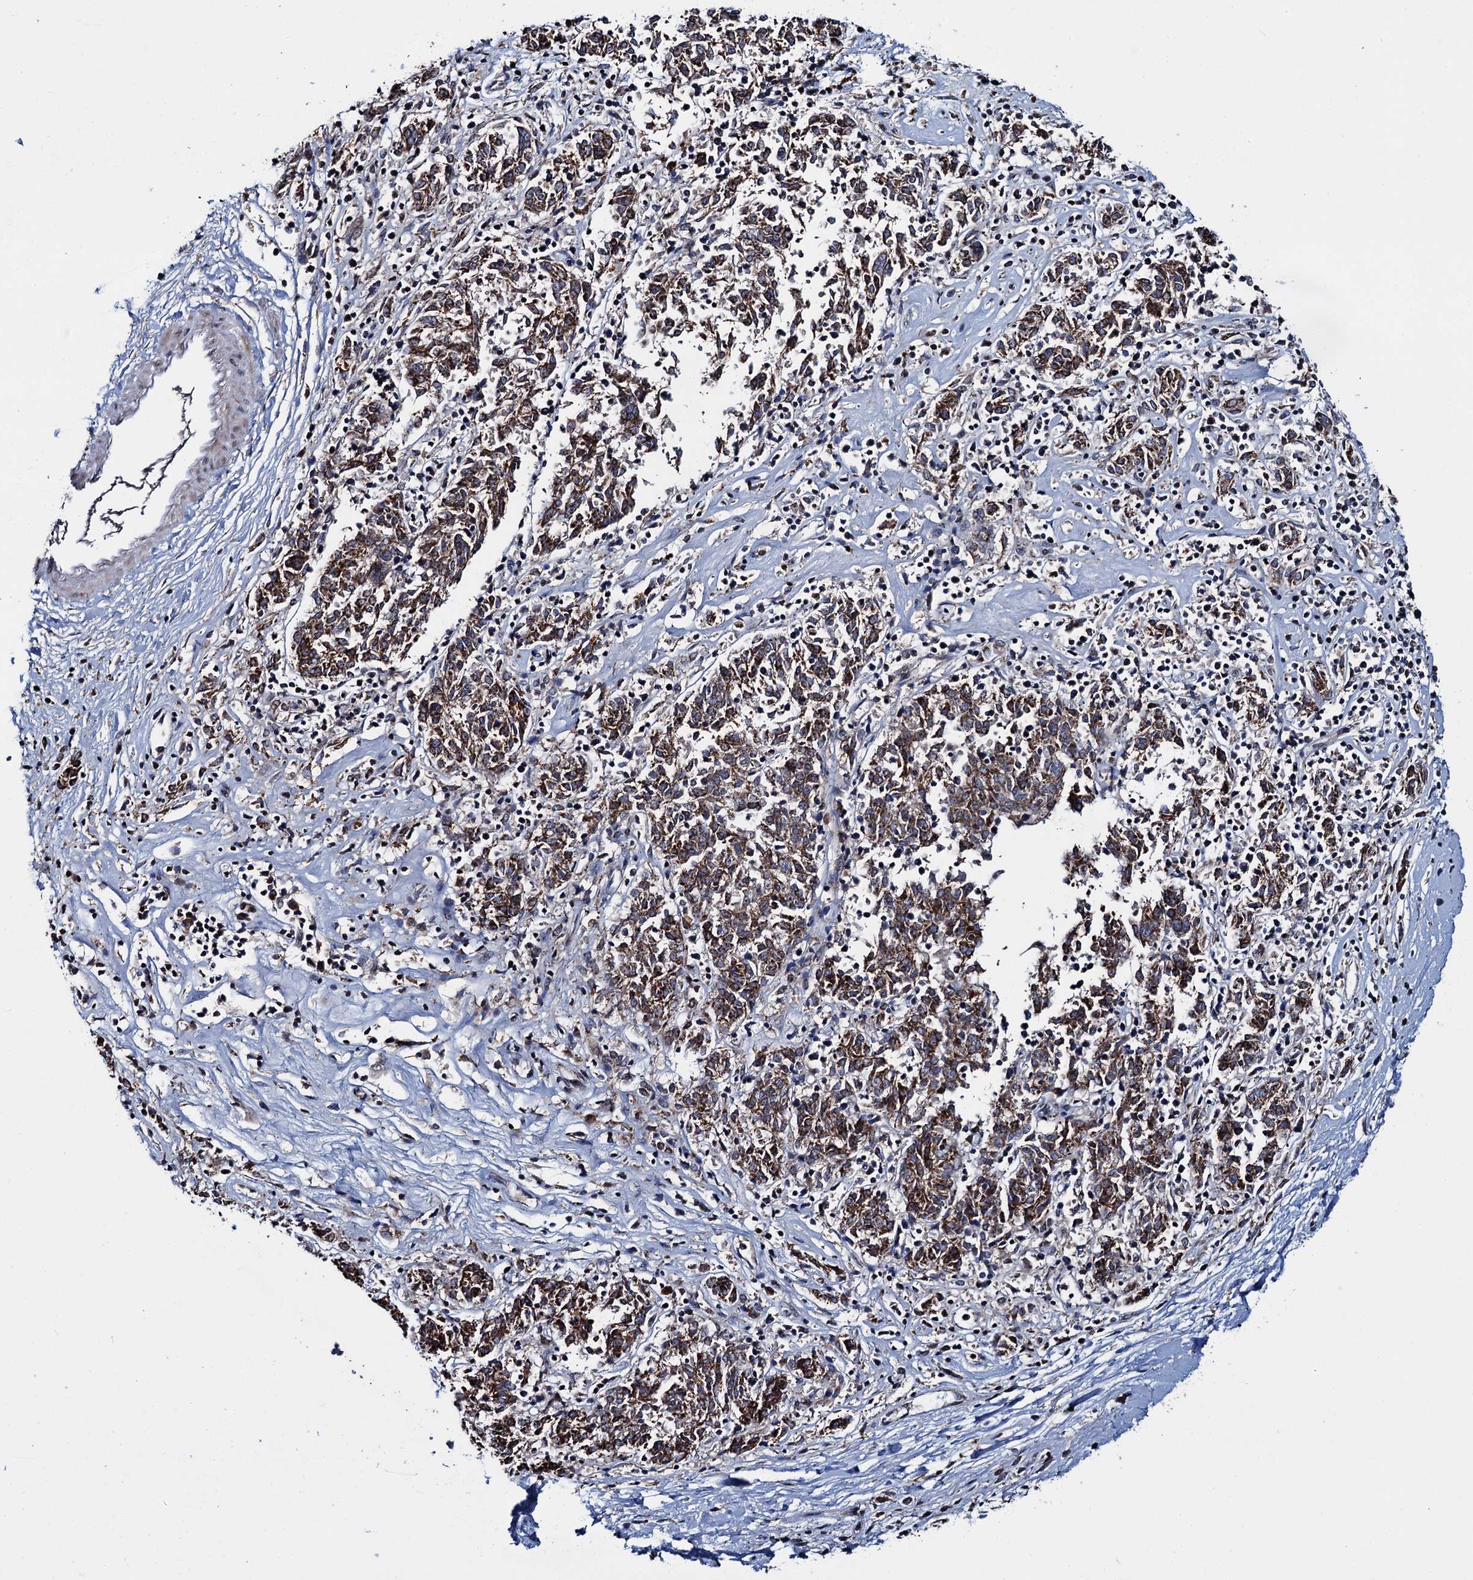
{"staining": {"intensity": "moderate", "quantity": "25%-75%", "location": "cytoplasmic/membranous"}, "tissue": "melanoma", "cell_type": "Tumor cells", "image_type": "cancer", "snomed": [{"axis": "morphology", "description": "Malignant melanoma, NOS"}, {"axis": "topography", "description": "Skin"}], "caption": "Melanoma tissue shows moderate cytoplasmic/membranous expression in approximately 25%-75% of tumor cells, visualized by immunohistochemistry.", "gene": "CCDC102A", "patient": {"sex": "female", "age": 72}}